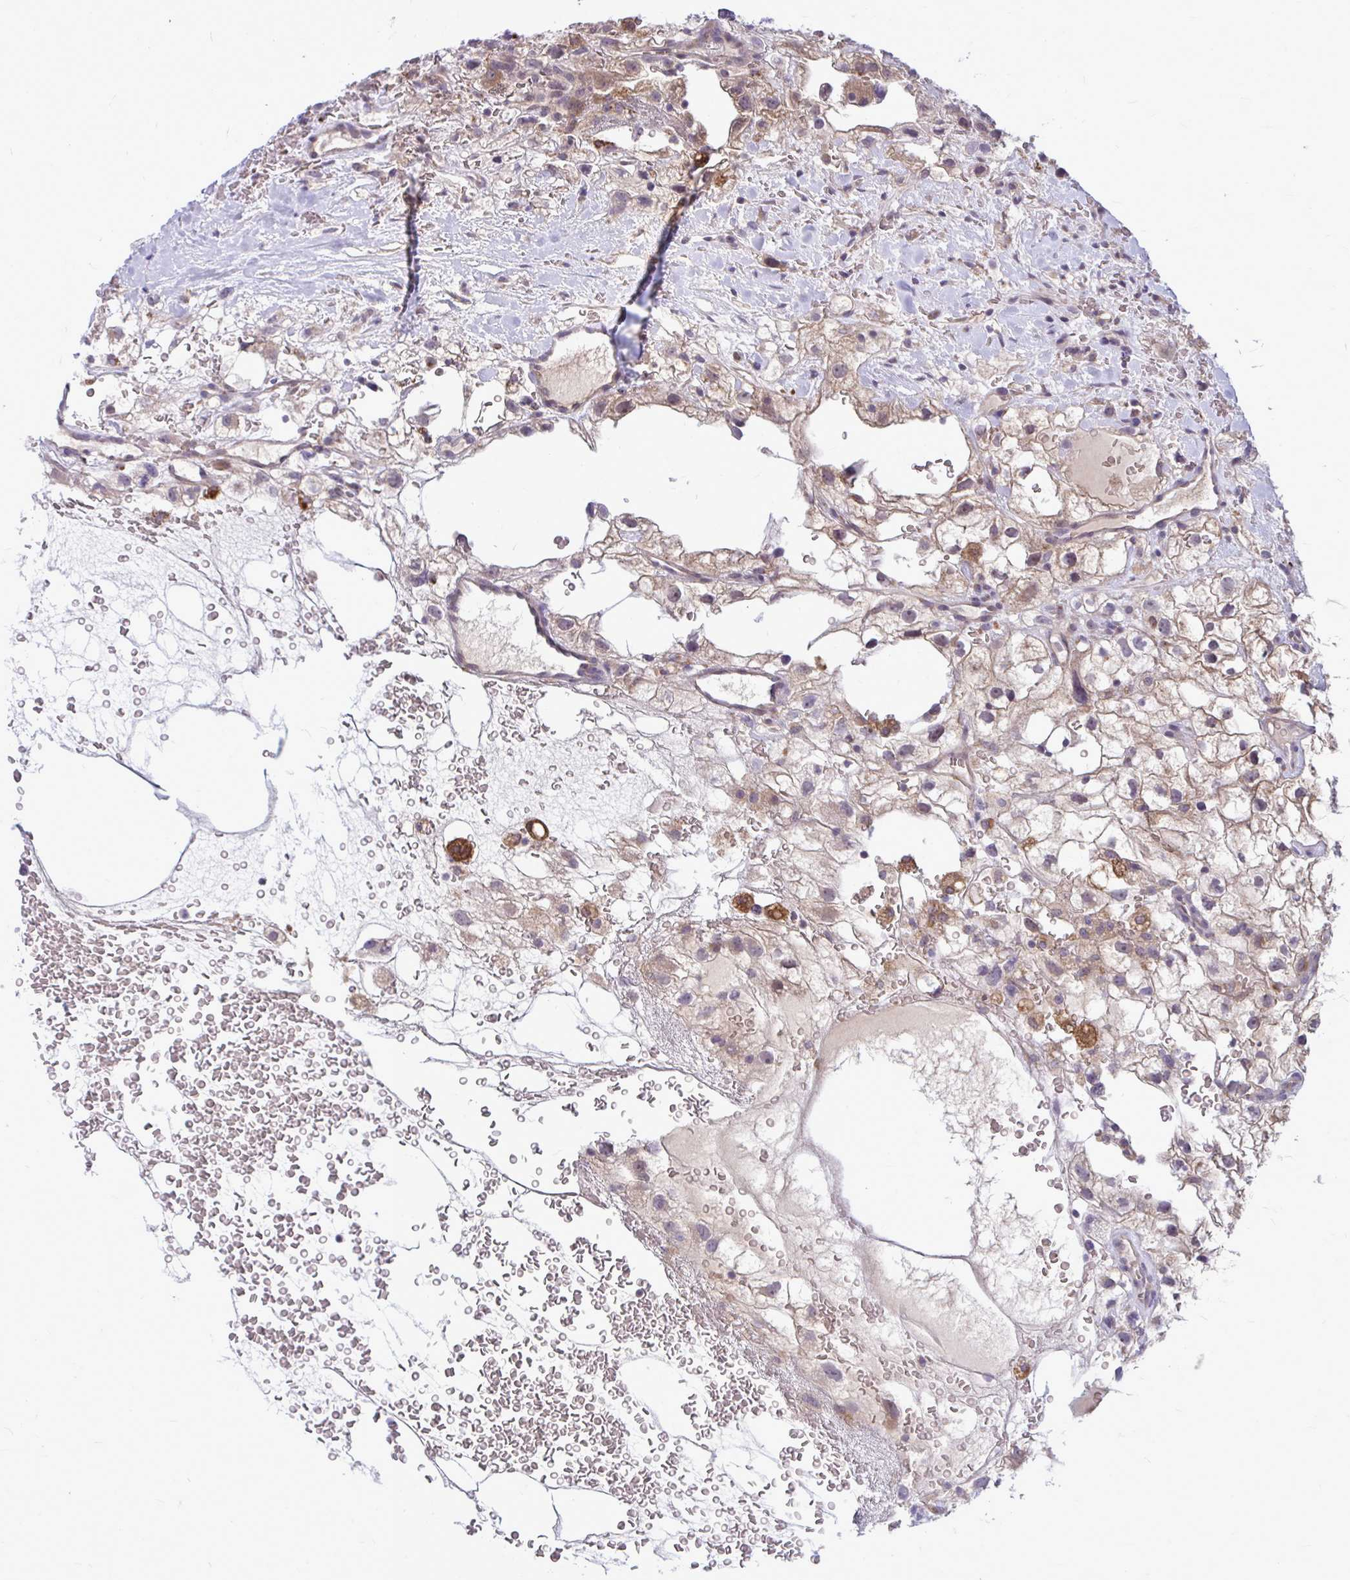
{"staining": {"intensity": "negative", "quantity": "none", "location": "none"}, "tissue": "renal cancer", "cell_type": "Tumor cells", "image_type": "cancer", "snomed": [{"axis": "morphology", "description": "Adenocarcinoma, NOS"}, {"axis": "topography", "description": "Kidney"}], "caption": "Human renal cancer stained for a protein using IHC displays no staining in tumor cells.", "gene": "ZSCAN25", "patient": {"sex": "male", "age": 59}}